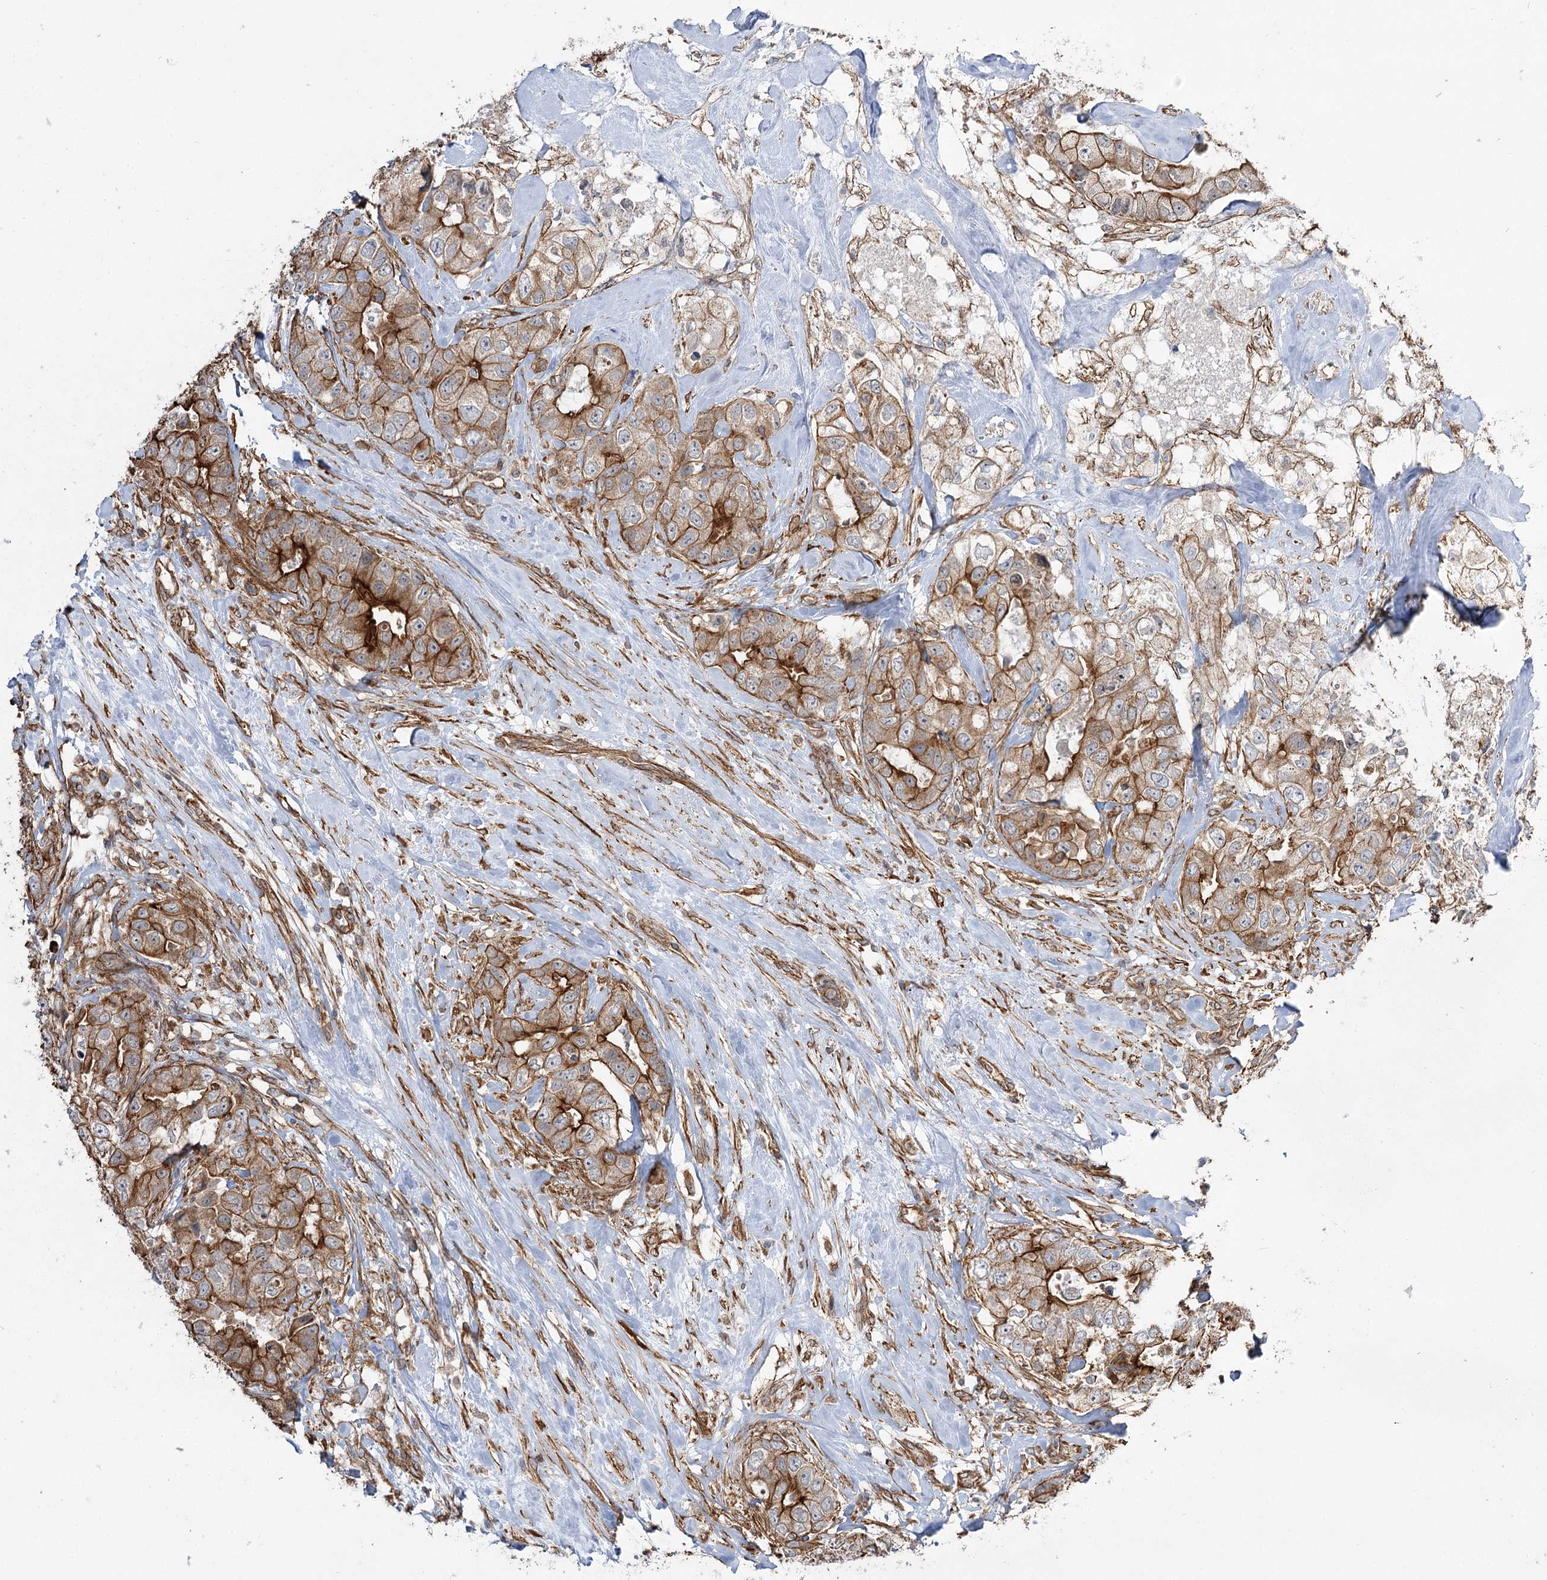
{"staining": {"intensity": "strong", "quantity": ">75%", "location": "cytoplasmic/membranous"}, "tissue": "breast cancer", "cell_type": "Tumor cells", "image_type": "cancer", "snomed": [{"axis": "morphology", "description": "Duct carcinoma"}, {"axis": "topography", "description": "Breast"}], "caption": "Strong cytoplasmic/membranous protein staining is present in about >75% of tumor cells in breast infiltrating ductal carcinoma.", "gene": "SH3BP5L", "patient": {"sex": "female", "age": 62}}